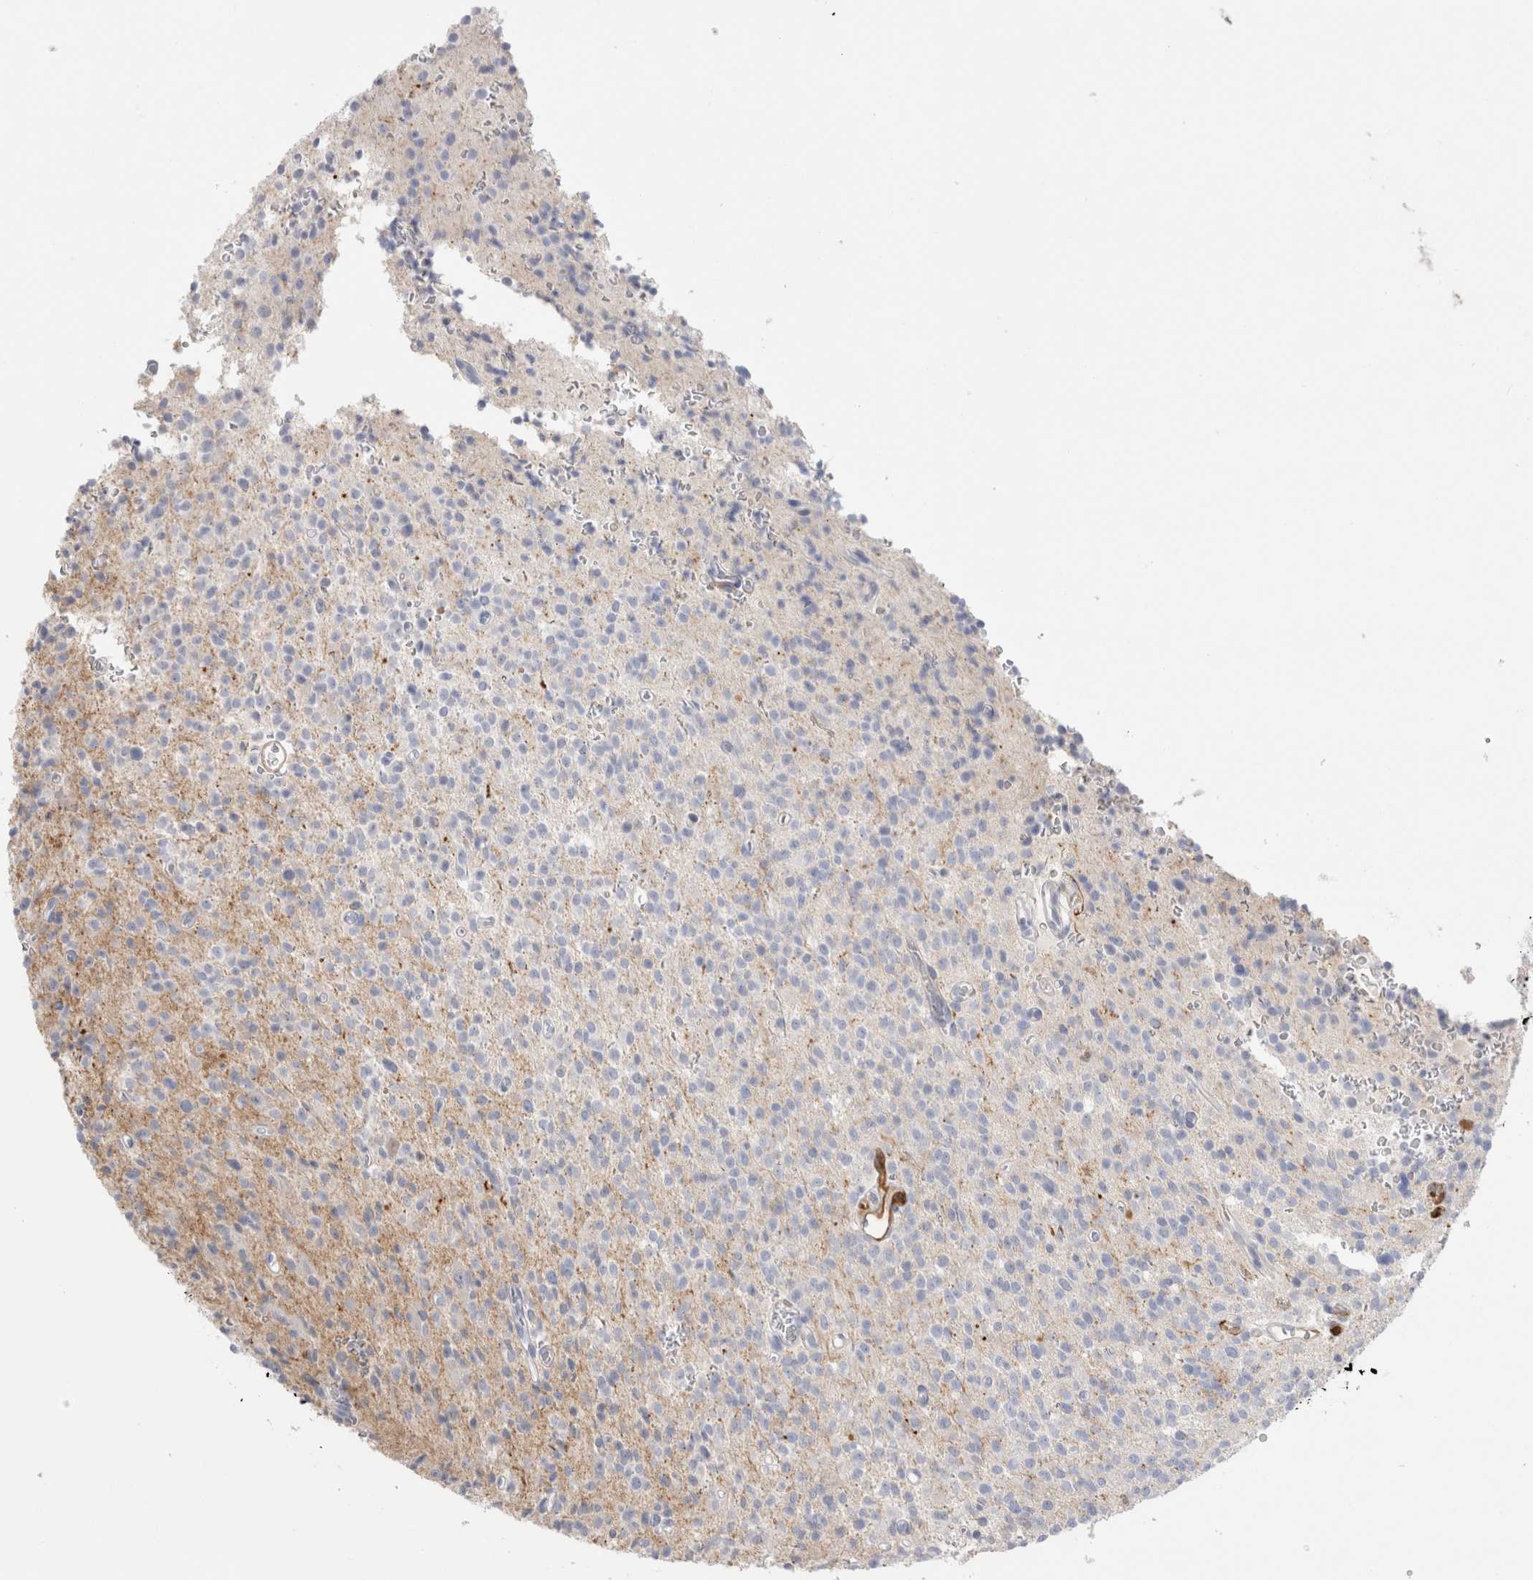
{"staining": {"intensity": "negative", "quantity": "none", "location": "none"}, "tissue": "glioma", "cell_type": "Tumor cells", "image_type": "cancer", "snomed": [{"axis": "morphology", "description": "Glioma, malignant, High grade"}, {"axis": "topography", "description": "Brain"}], "caption": "An image of malignant glioma (high-grade) stained for a protein shows no brown staining in tumor cells.", "gene": "NAPEPLD", "patient": {"sex": "male", "age": 34}}